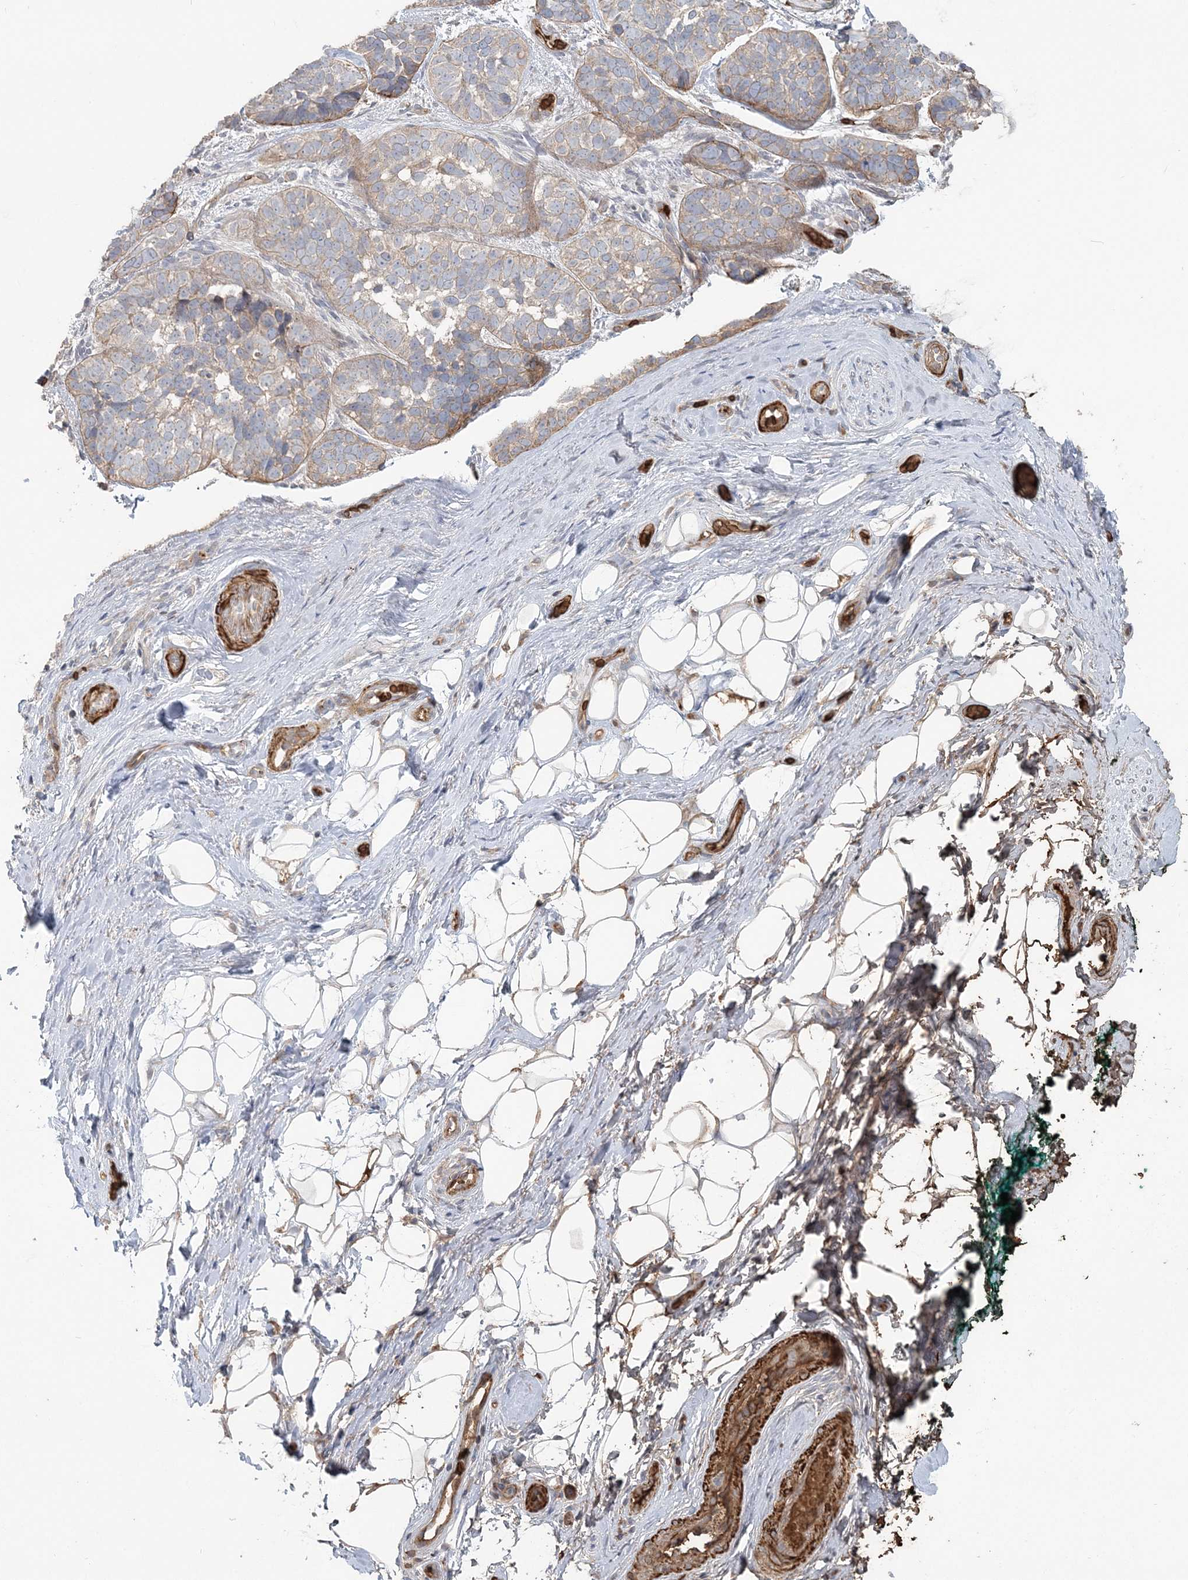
{"staining": {"intensity": "weak", "quantity": "<25%", "location": "cytoplasmic/membranous"}, "tissue": "skin cancer", "cell_type": "Tumor cells", "image_type": "cancer", "snomed": [{"axis": "morphology", "description": "Basal cell carcinoma"}, {"axis": "topography", "description": "Skin"}], "caption": "This is an IHC histopathology image of skin basal cell carcinoma. There is no expression in tumor cells.", "gene": "SERINC1", "patient": {"sex": "male", "age": 62}}